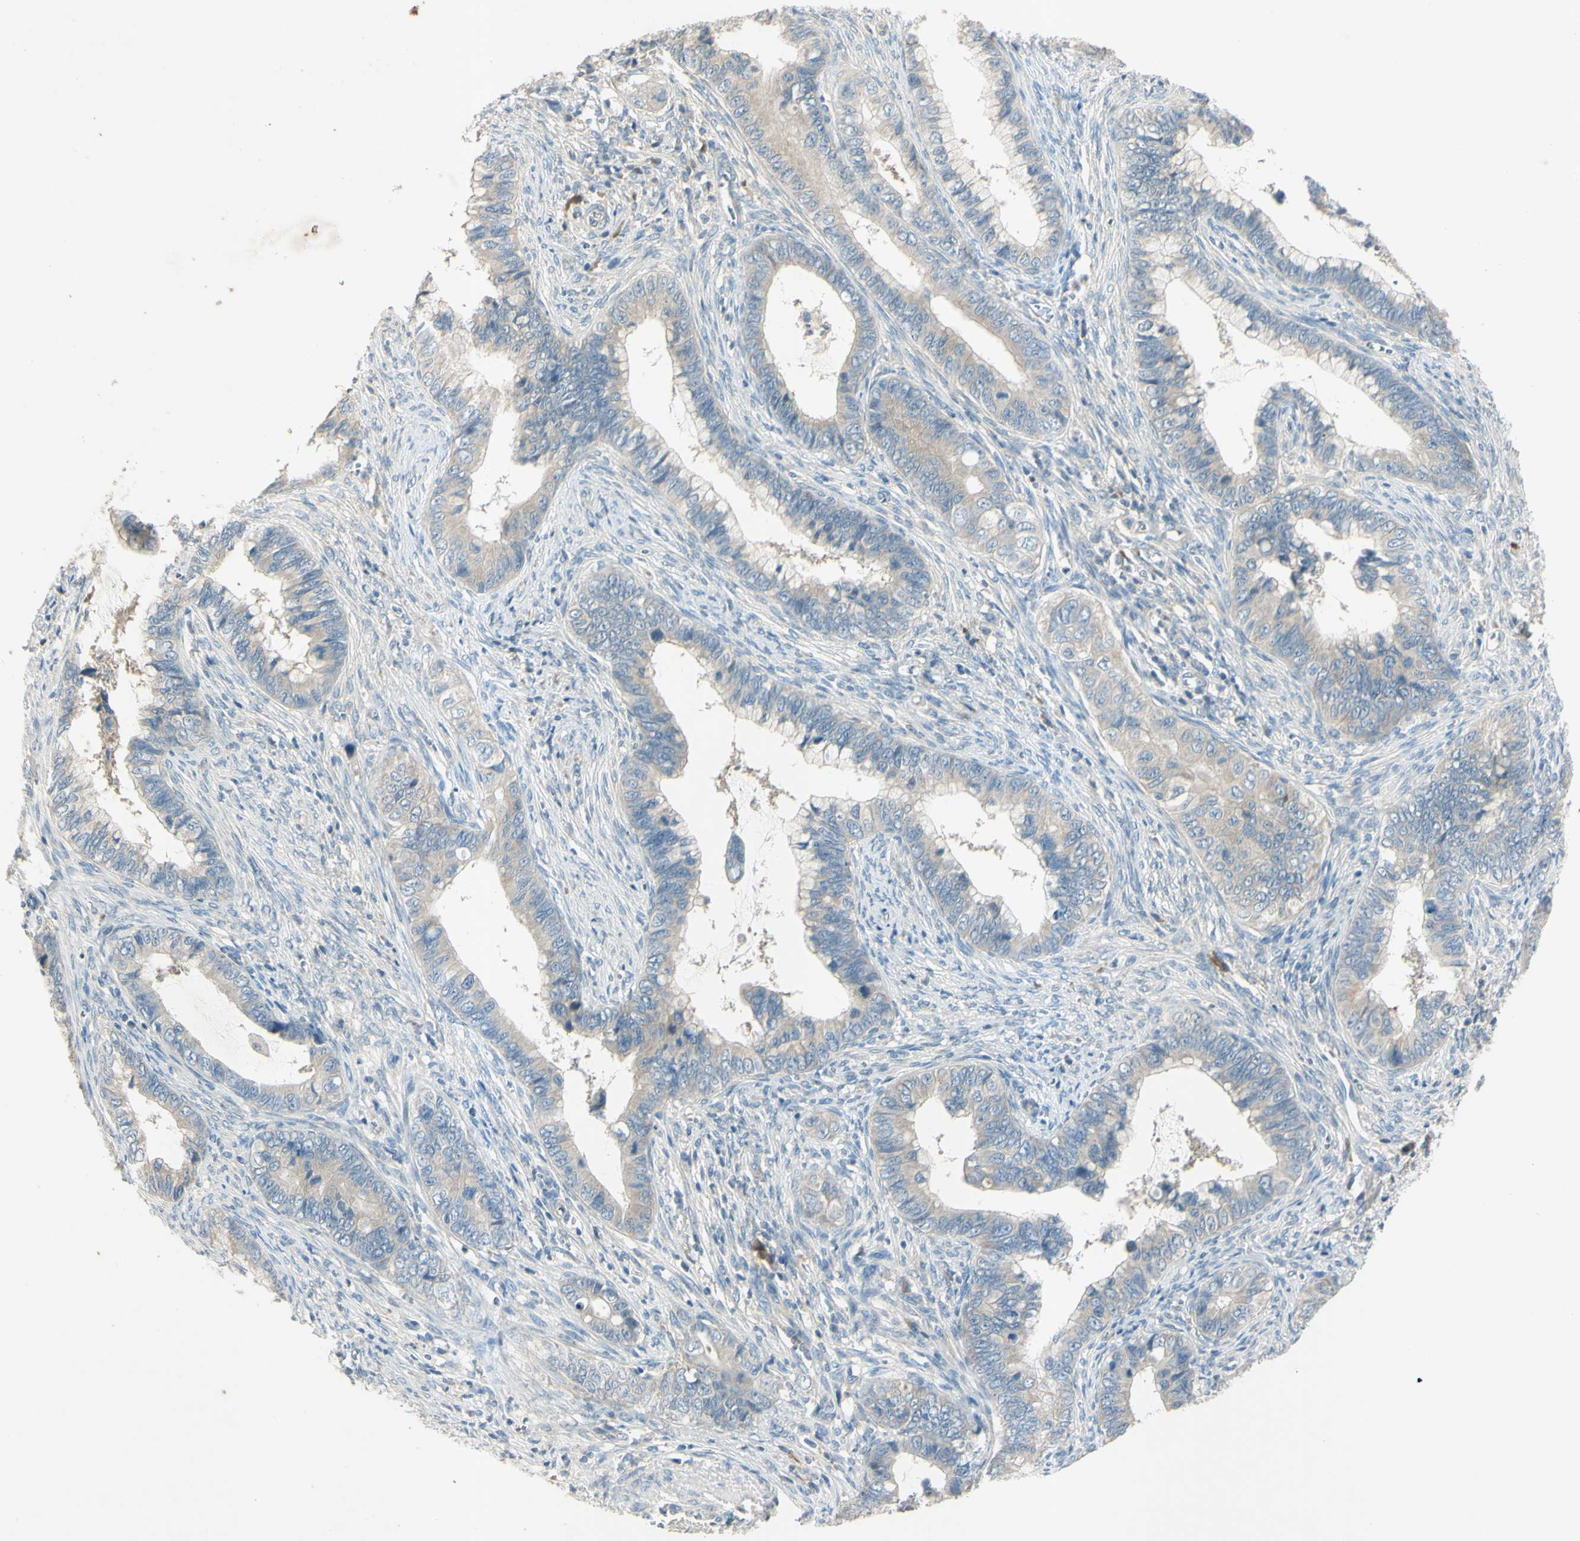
{"staining": {"intensity": "weak", "quantity": "<25%", "location": "cytoplasmic/membranous"}, "tissue": "cervical cancer", "cell_type": "Tumor cells", "image_type": "cancer", "snomed": [{"axis": "morphology", "description": "Adenocarcinoma, NOS"}, {"axis": "topography", "description": "Cervix"}], "caption": "Tumor cells show no significant expression in cervical adenocarcinoma. The staining is performed using DAB brown chromogen with nuclei counter-stained in using hematoxylin.", "gene": "AATK", "patient": {"sex": "female", "age": 44}}